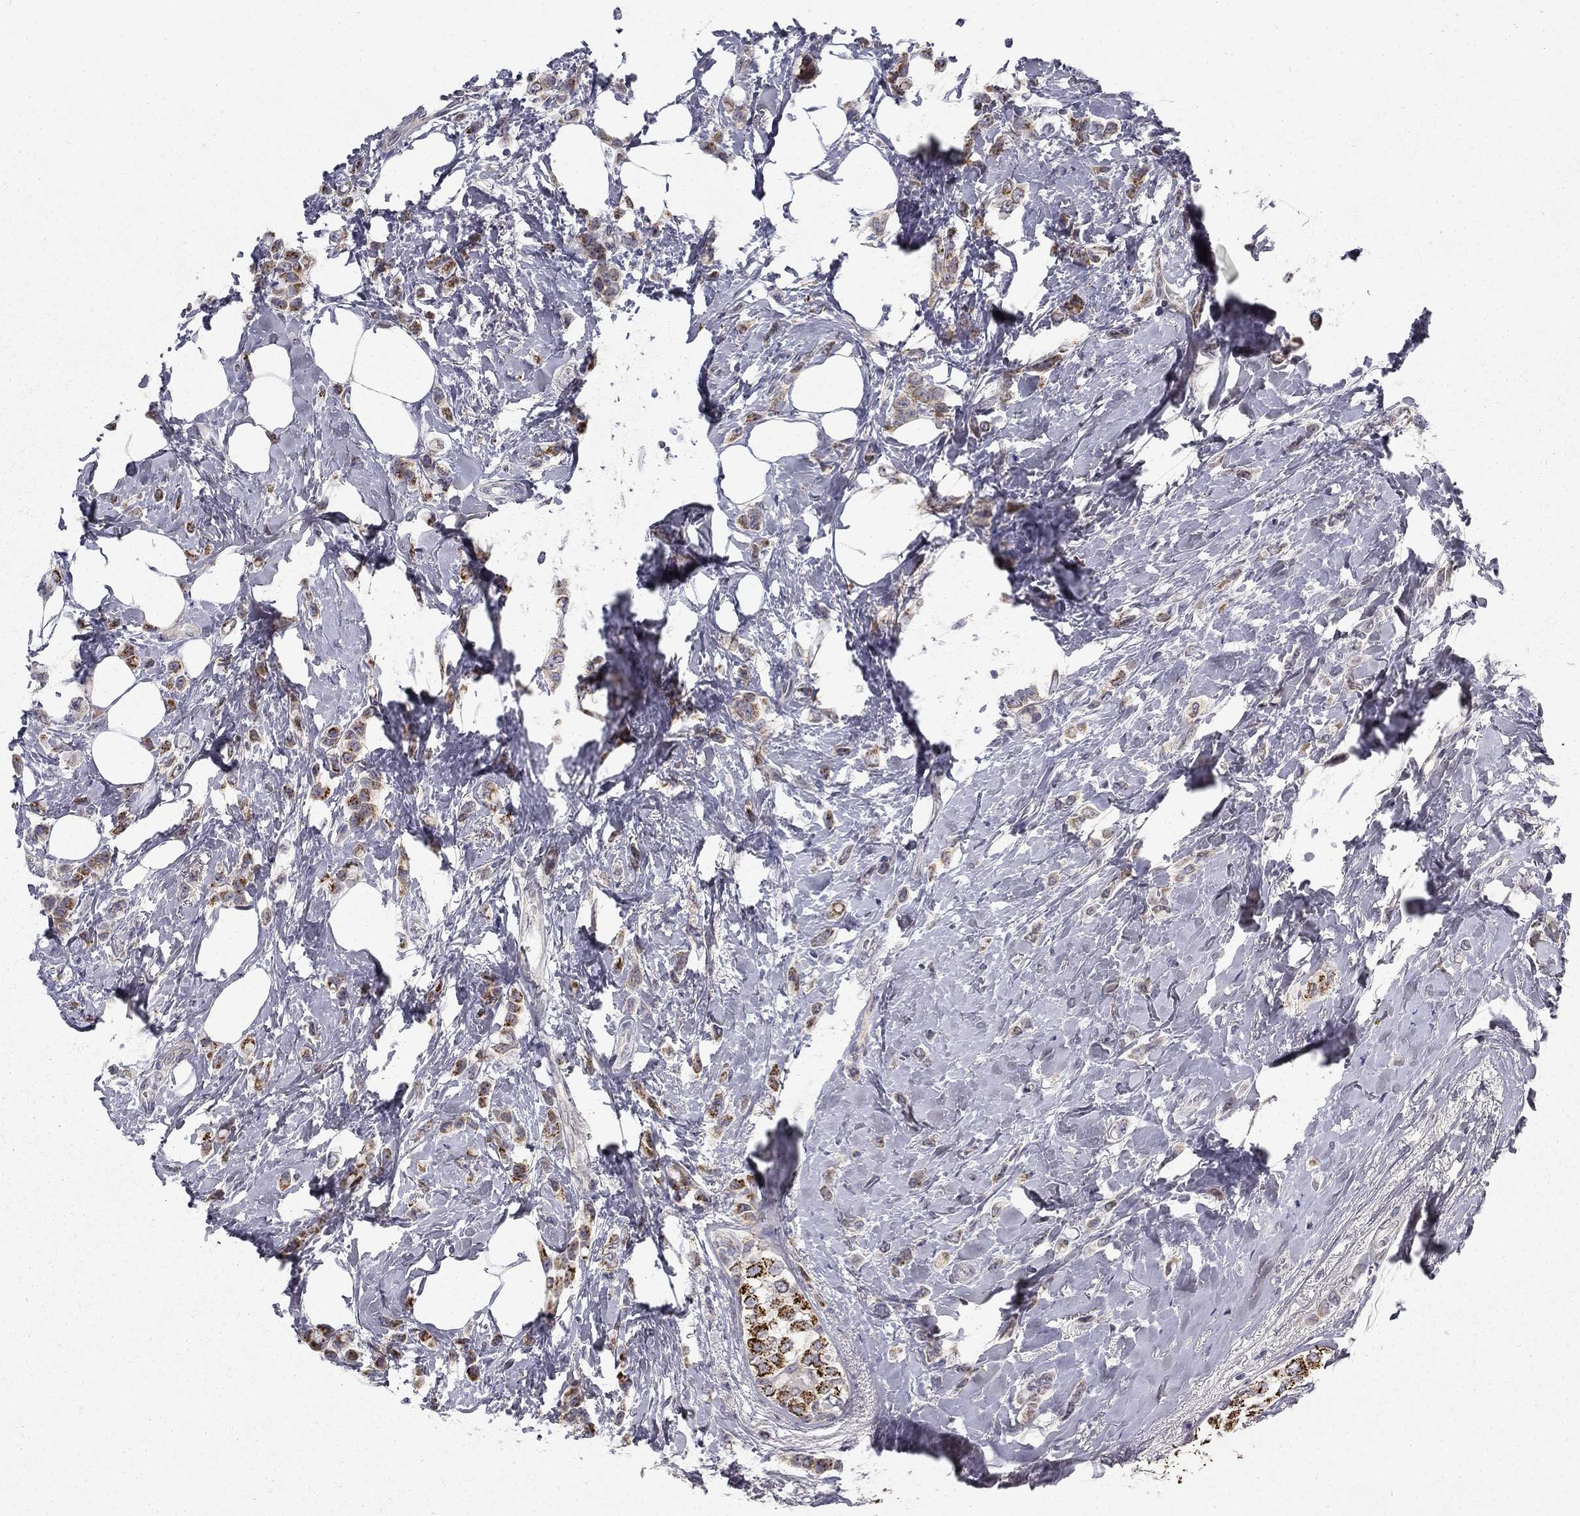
{"staining": {"intensity": "strong", "quantity": "<25%", "location": "cytoplasmic/membranous"}, "tissue": "breast cancer", "cell_type": "Tumor cells", "image_type": "cancer", "snomed": [{"axis": "morphology", "description": "Lobular carcinoma"}, {"axis": "topography", "description": "Breast"}], "caption": "This is a micrograph of immunohistochemistry (IHC) staining of breast cancer (lobular carcinoma), which shows strong expression in the cytoplasmic/membranous of tumor cells.", "gene": "CLIC6", "patient": {"sex": "female", "age": 66}}